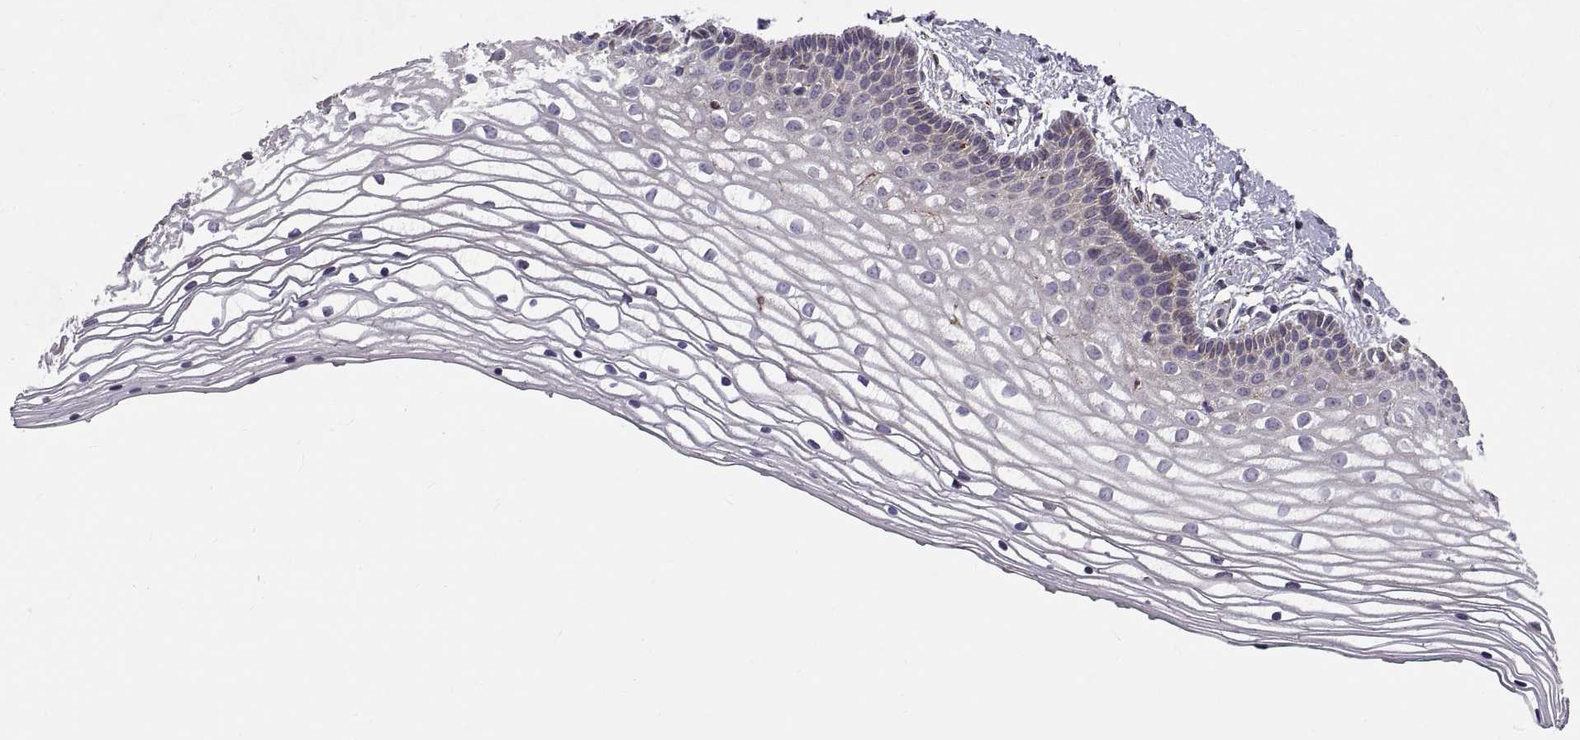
{"staining": {"intensity": "negative", "quantity": "none", "location": "none"}, "tissue": "vagina", "cell_type": "Squamous epithelial cells", "image_type": "normal", "snomed": [{"axis": "morphology", "description": "Normal tissue, NOS"}, {"axis": "topography", "description": "Vagina"}], "caption": "This is a micrograph of IHC staining of normal vagina, which shows no staining in squamous epithelial cells.", "gene": "PLEKHB2", "patient": {"sex": "female", "age": 36}}